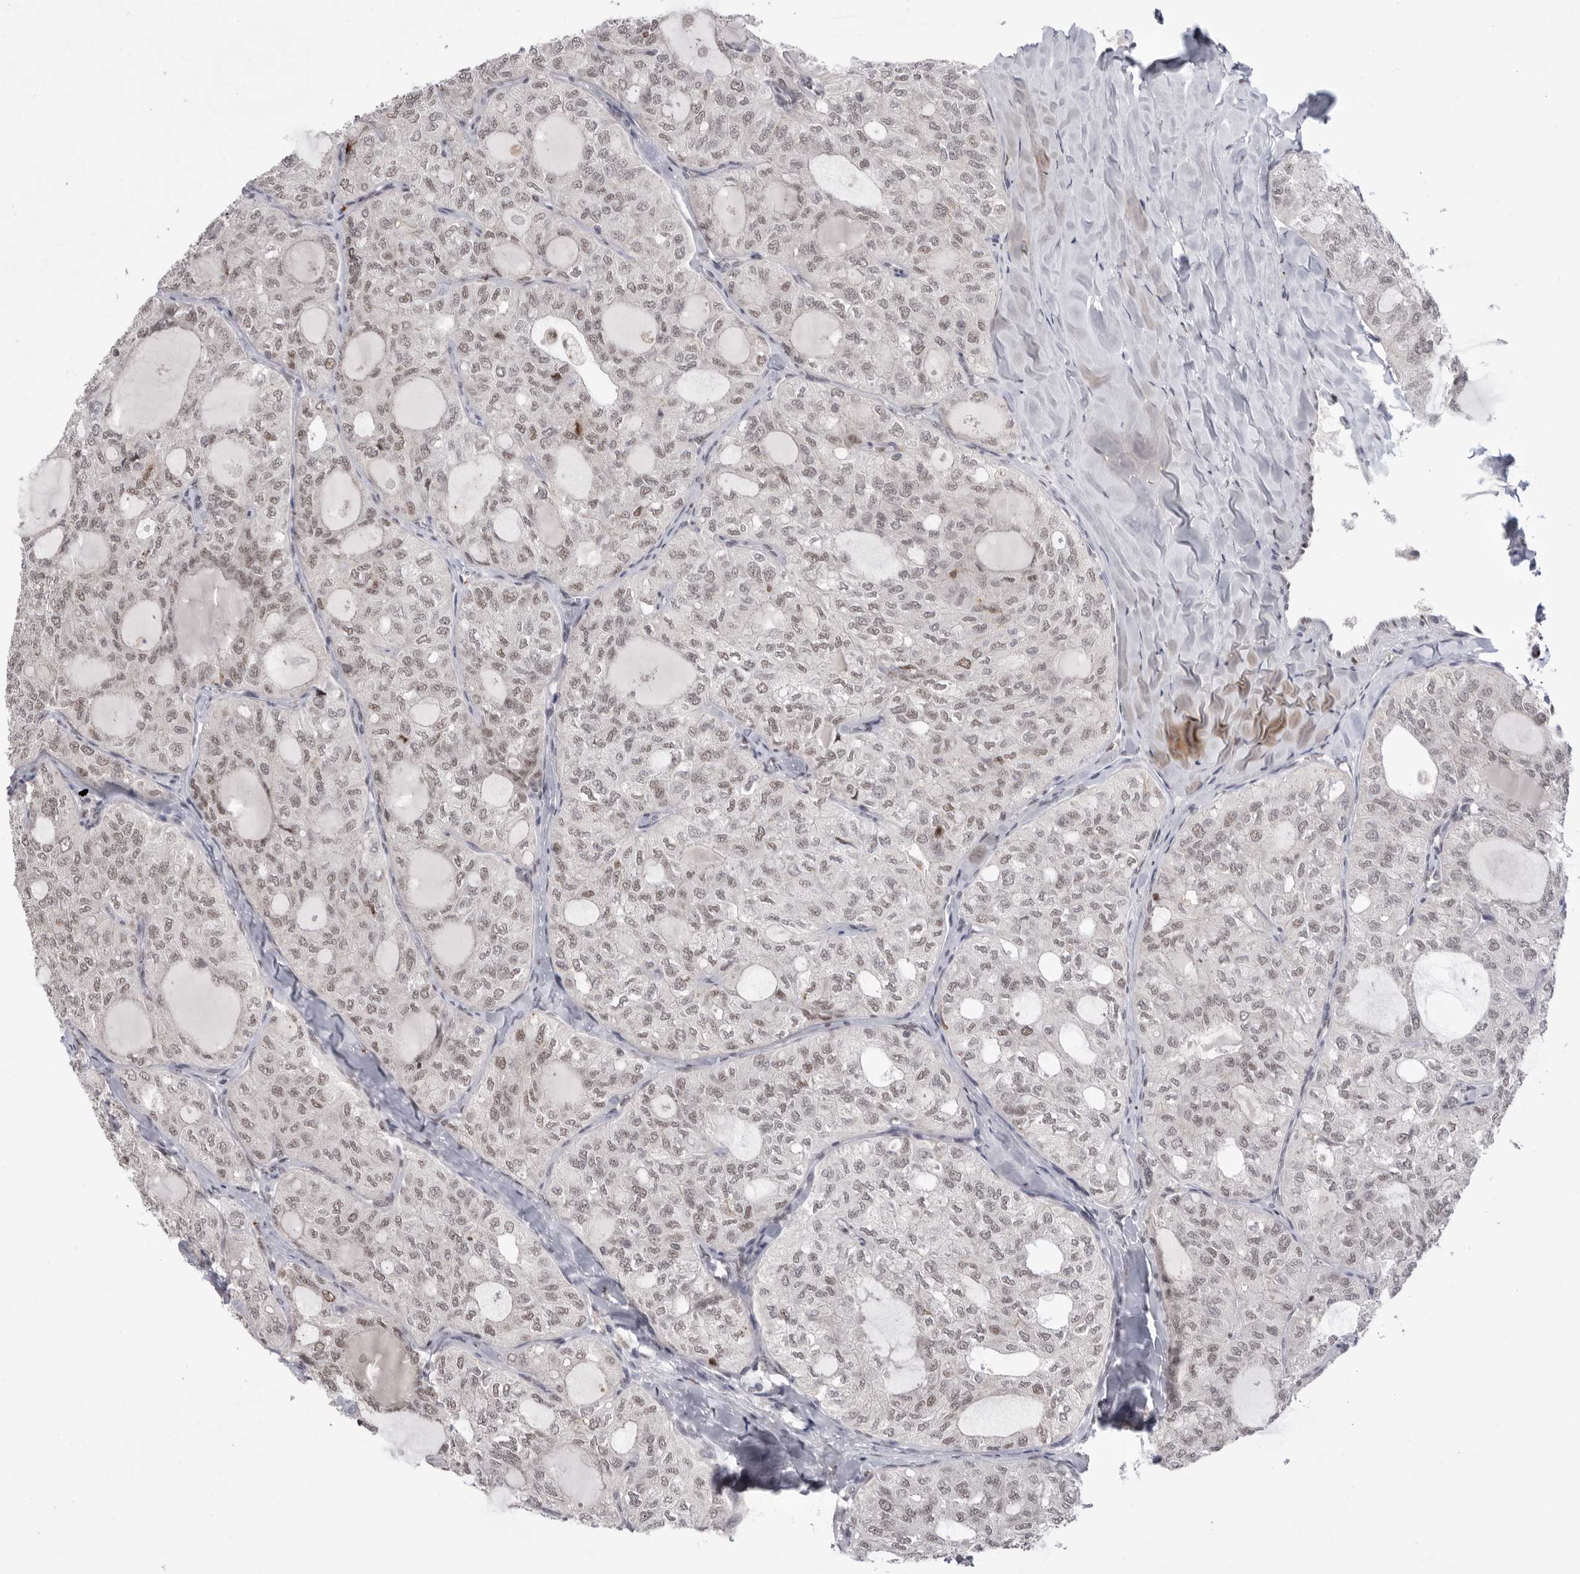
{"staining": {"intensity": "weak", "quantity": "25%-75%", "location": "nuclear"}, "tissue": "thyroid cancer", "cell_type": "Tumor cells", "image_type": "cancer", "snomed": [{"axis": "morphology", "description": "Follicular adenoma carcinoma, NOS"}, {"axis": "topography", "description": "Thyroid gland"}], "caption": "A histopathology image of human thyroid cancer (follicular adenoma carcinoma) stained for a protein reveals weak nuclear brown staining in tumor cells.", "gene": "BCLAF3", "patient": {"sex": "male", "age": 75}}